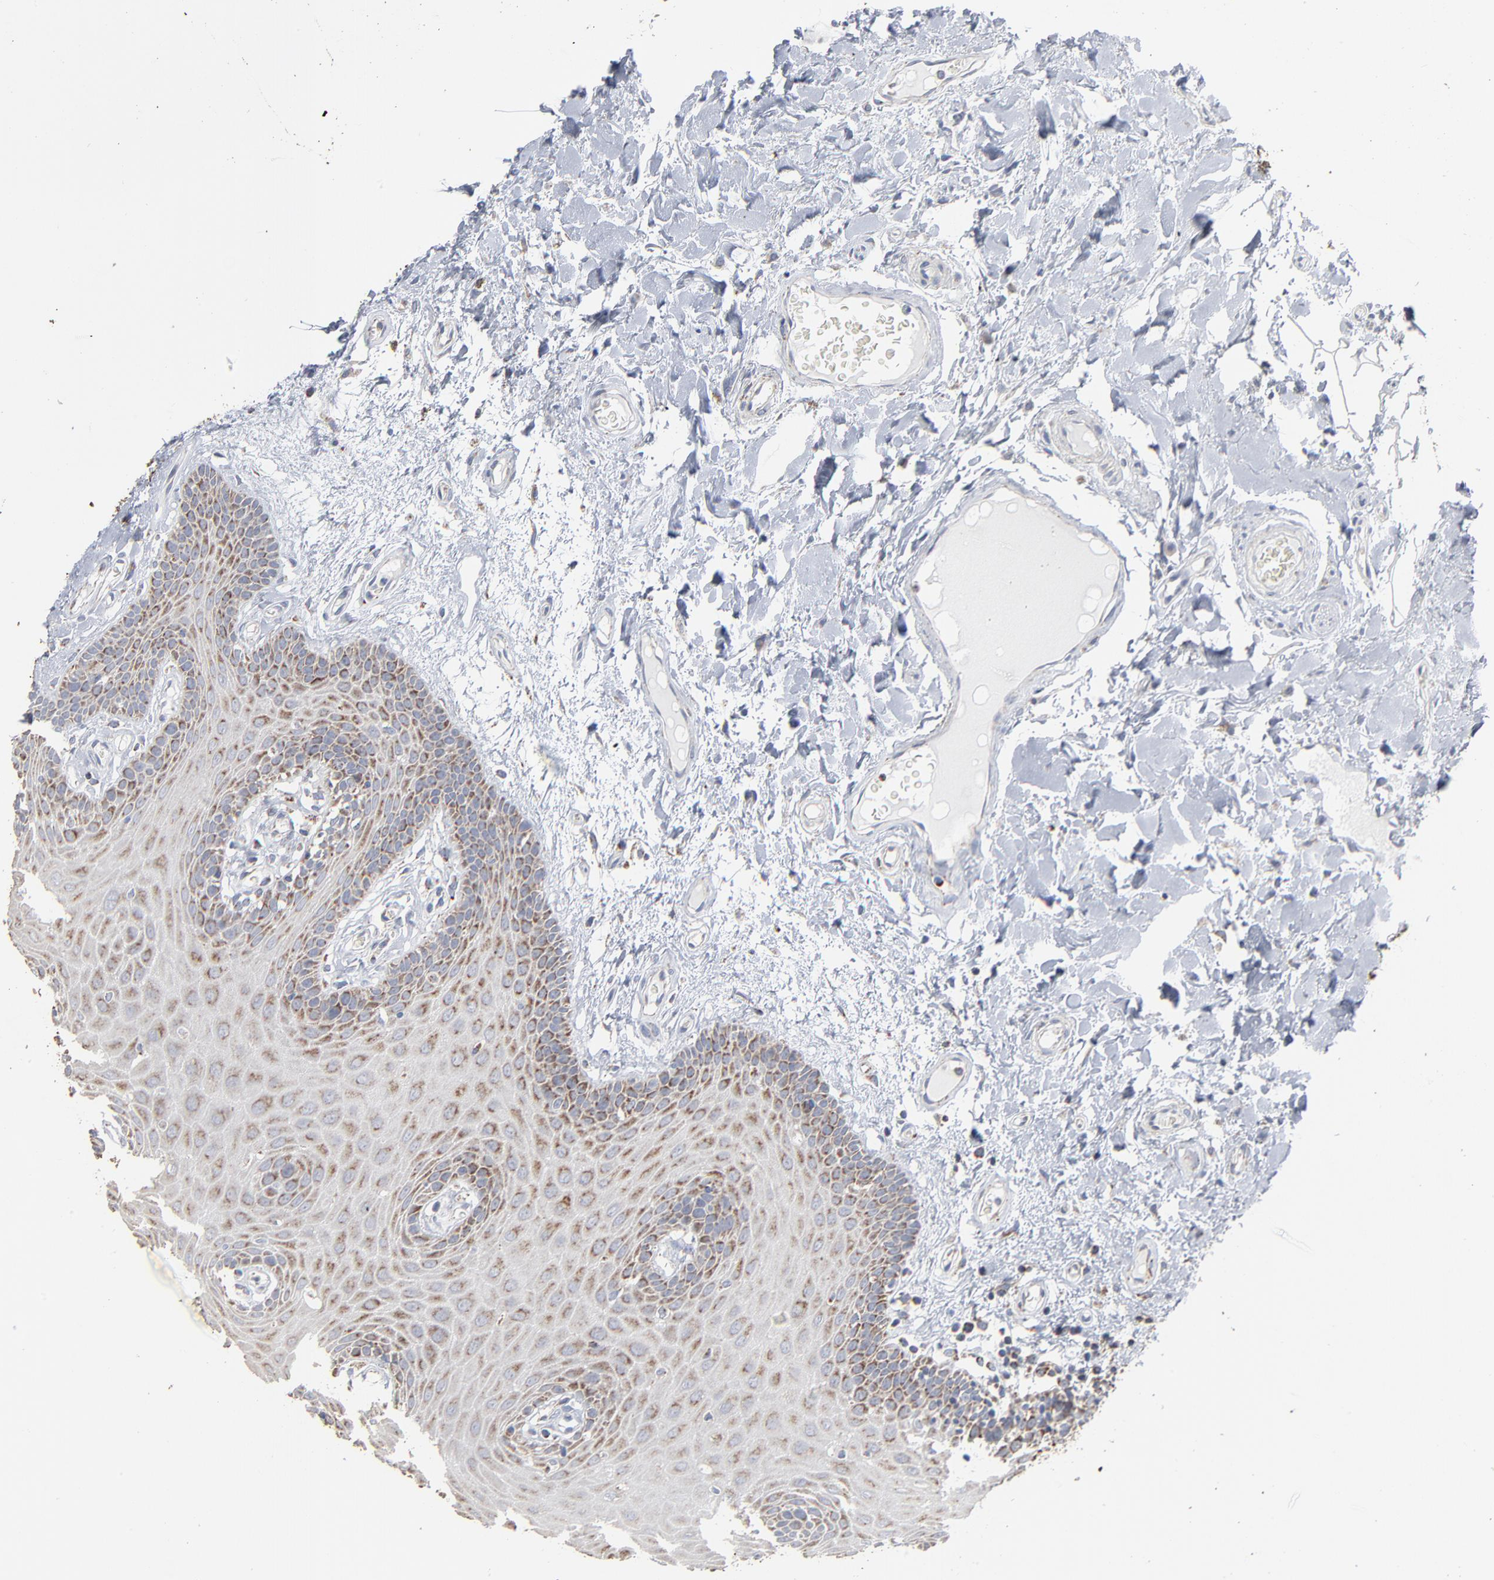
{"staining": {"intensity": "strong", "quantity": "25%-75%", "location": "cytoplasmic/membranous"}, "tissue": "oral mucosa", "cell_type": "Squamous epithelial cells", "image_type": "normal", "snomed": [{"axis": "morphology", "description": "Normal tissue, NOS"}, {"axis": "morphology", "description": "Squamous cell carcinoma, NOS"}, {"axis": "topography", "description": "Skeletal muscle"}, {"axis": "topography", "description": "Oral tissue"}, {"axis": "topography", "description": "Head-Neck"}], "caption": "High-power microscopy captured an IHC image of unremarkable oral mucosa, revealing strong cytoplasmic/membranous expression in approximately 25%-75% of squamous epithelial cells.", "gene": "UQCRC1", "patient": {"sex": "male", "age": 71}}